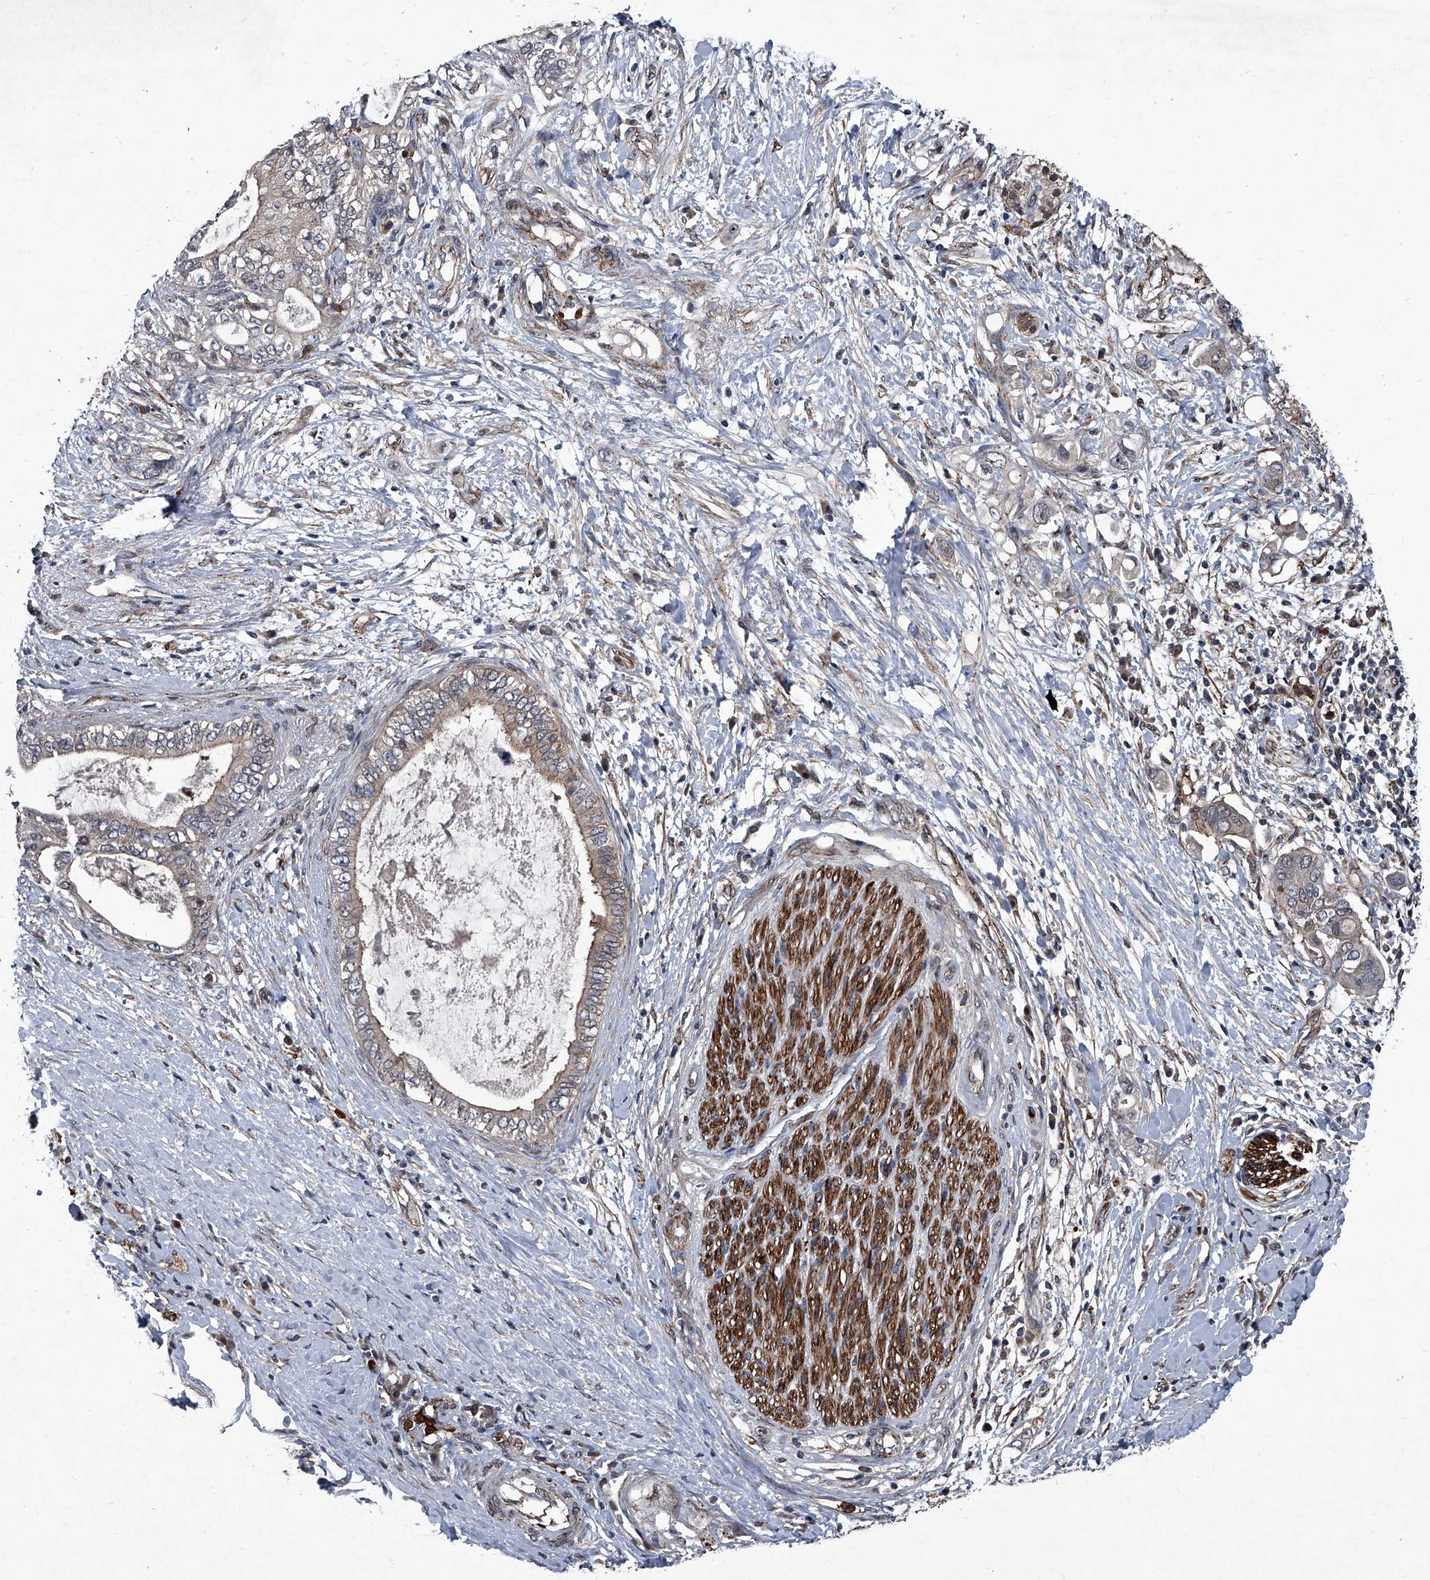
{"staining": {"intensity": "weak", "quantity": ">75%", "location": "cytoplasmic/membranous"}, "tissue": "pancreatic cancer", "cell_type": "Tumor cells", "image_type": "cancer", "snomed": [{"axis": "morphology", "description": "Adenocarcinoma, NOS"}, {"axis": "topography", "description": "Pancreas"}], "caption": "Pancreatic cancer (adenocarcinoma) stained for a protein (brown) displays weak cytoplasmic/membranous positive expression in approximately >75% of tumor cells.", "gene": "MAPKAP1", "patient": {"sex": "female", "age": 56}}